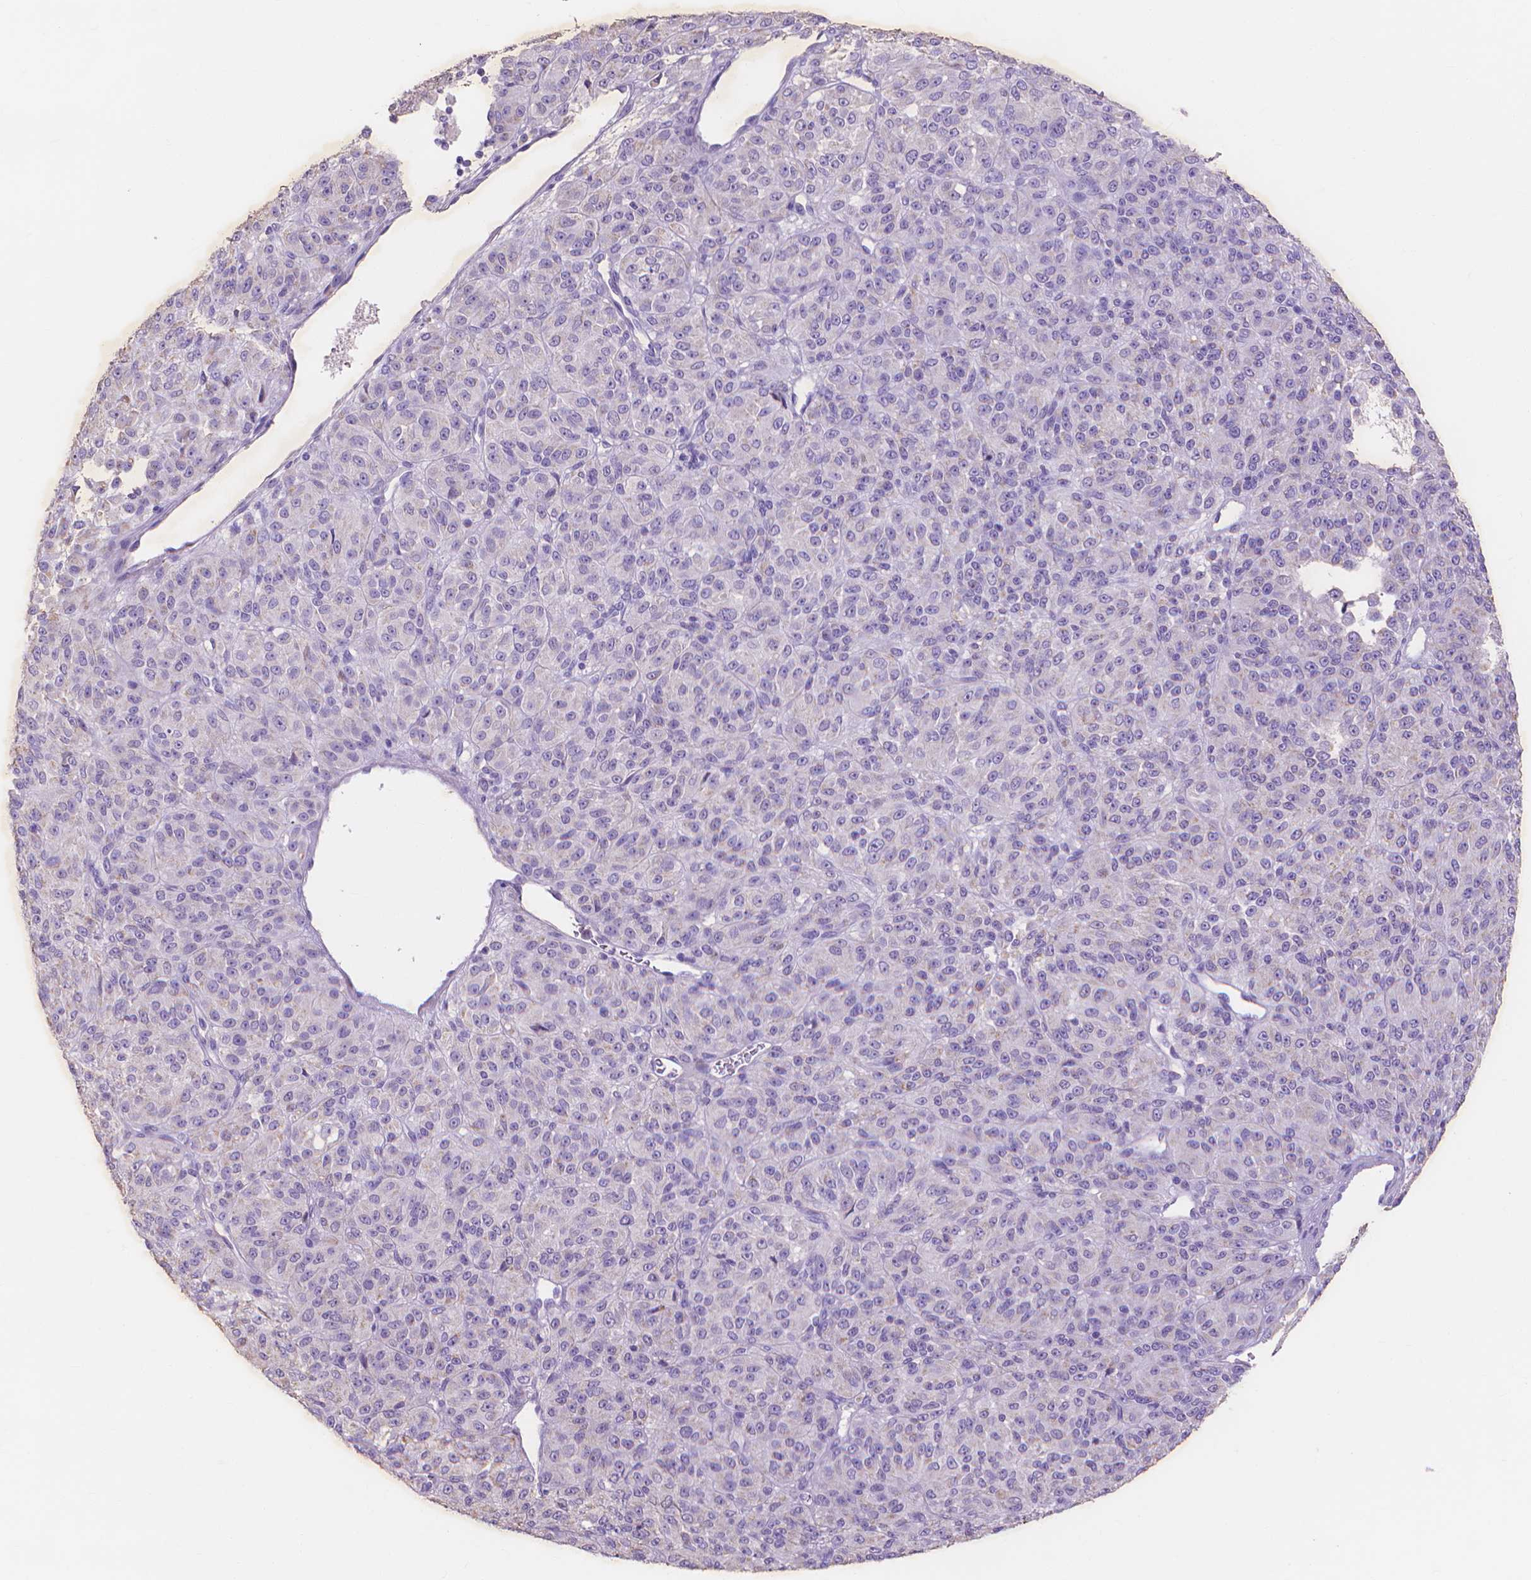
{"staining": {"intensity": "negative", "quantity": "none", "location": "none"}, "tissue": "melanoma", "cell_type": "Tumor cells", "image_type": "cancer", "snomed": [{"axis": "morphology", "description": "Malignant melanoma, Metastatic site"}, {"axis": "topography", "description": "Brain"}], "caption": "Tumor cells show no significant protein expression in melanoma.", "gene": "MMP11", "patient": {"sex": "female", "age": 56}}